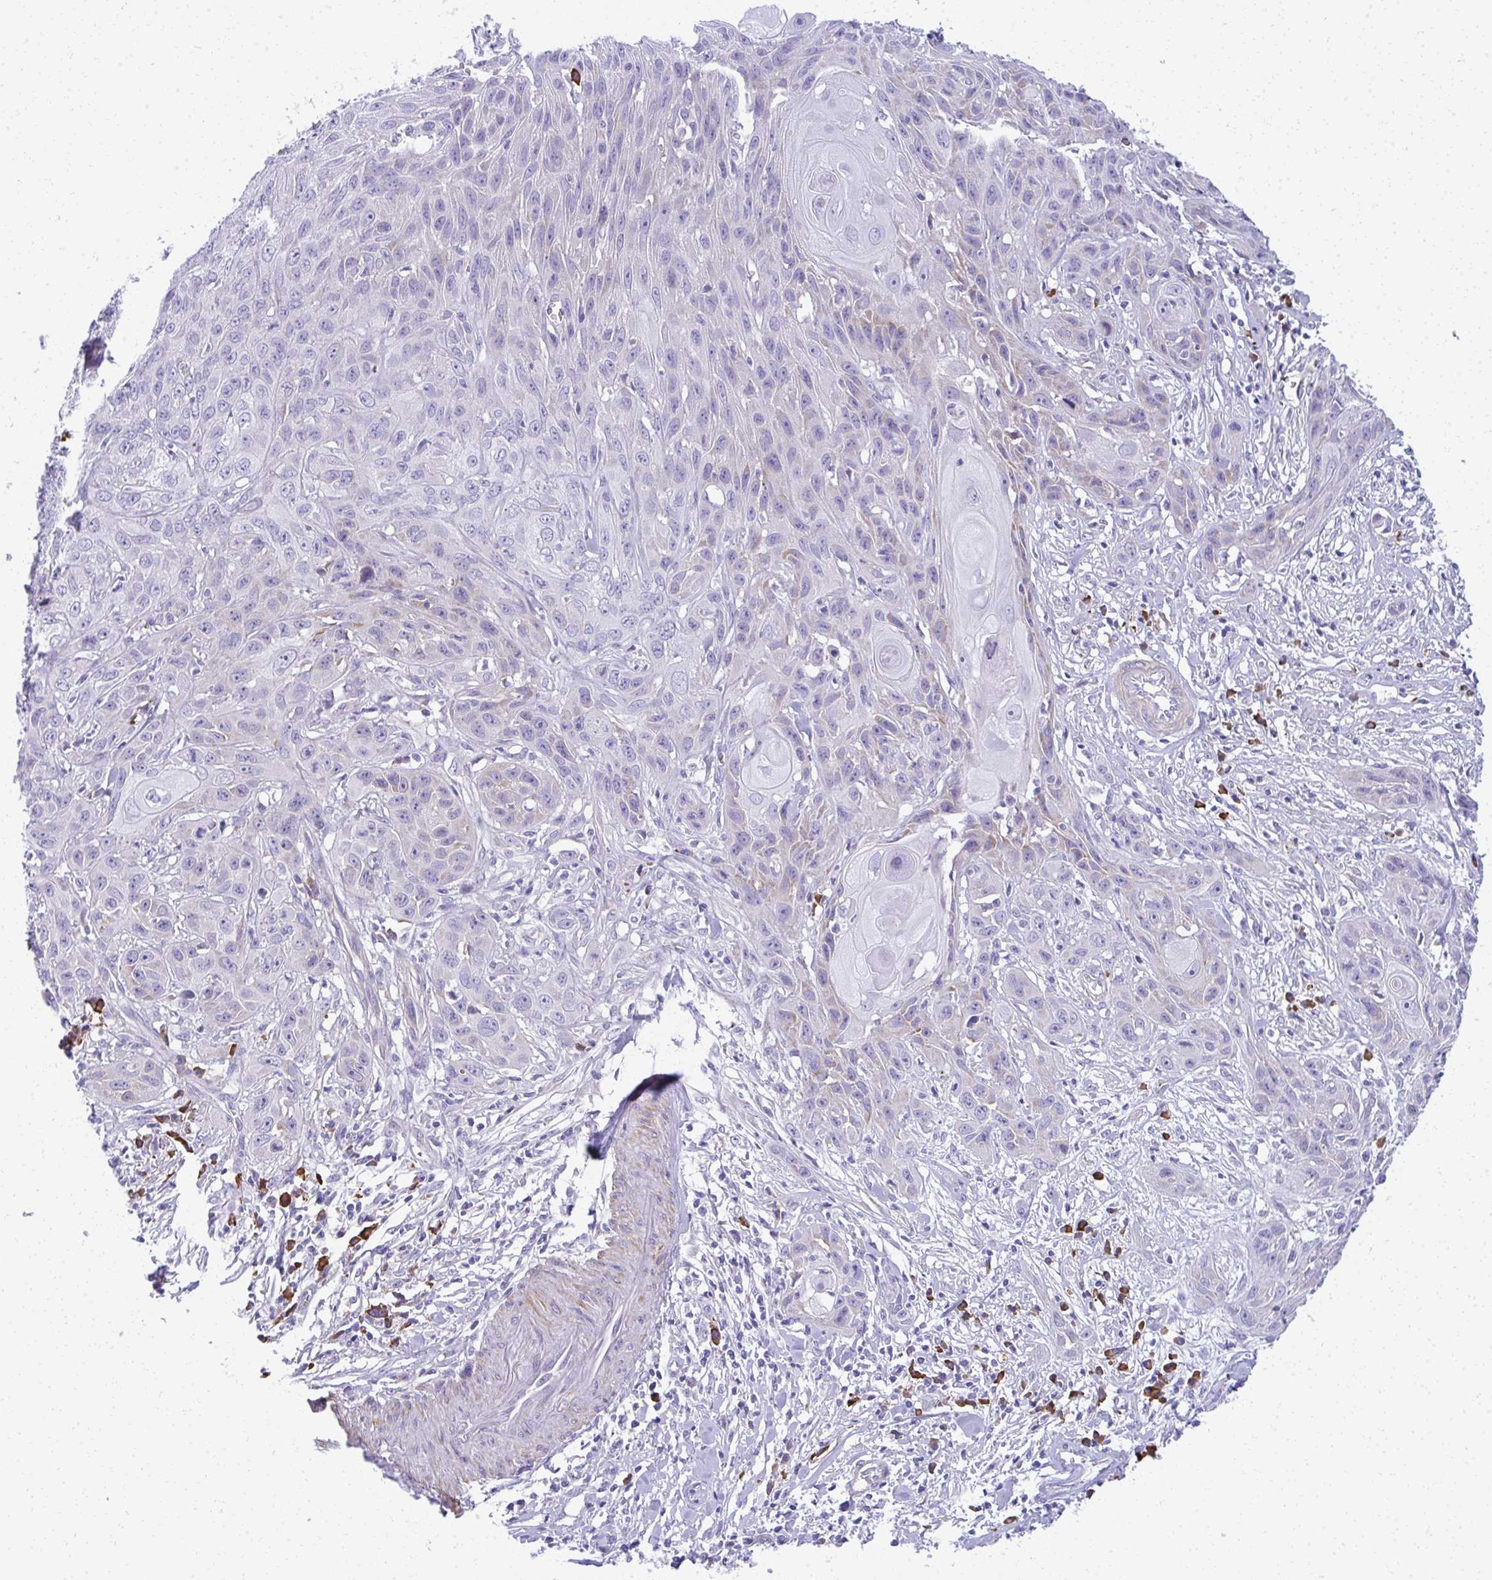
{"staining": {"intensity": "negative", "quantity": "none", "location": "none"}, "tissue": "skin cancer", "cell_type": "Tumor cells", "image_type": "cancer", "snomed": [{"axis": "morphology", "description": "Squamous cell carcinoma, NOS"}, {"axis": "topography", "description": "Skin"}, {"axis": "topography", "description": "Vulva"}], "caption": "Tumor cells are negative for protein expression in human skin cancer.", "gene": "PUS7L", "patient": {"sex": "female", "age": 83}}